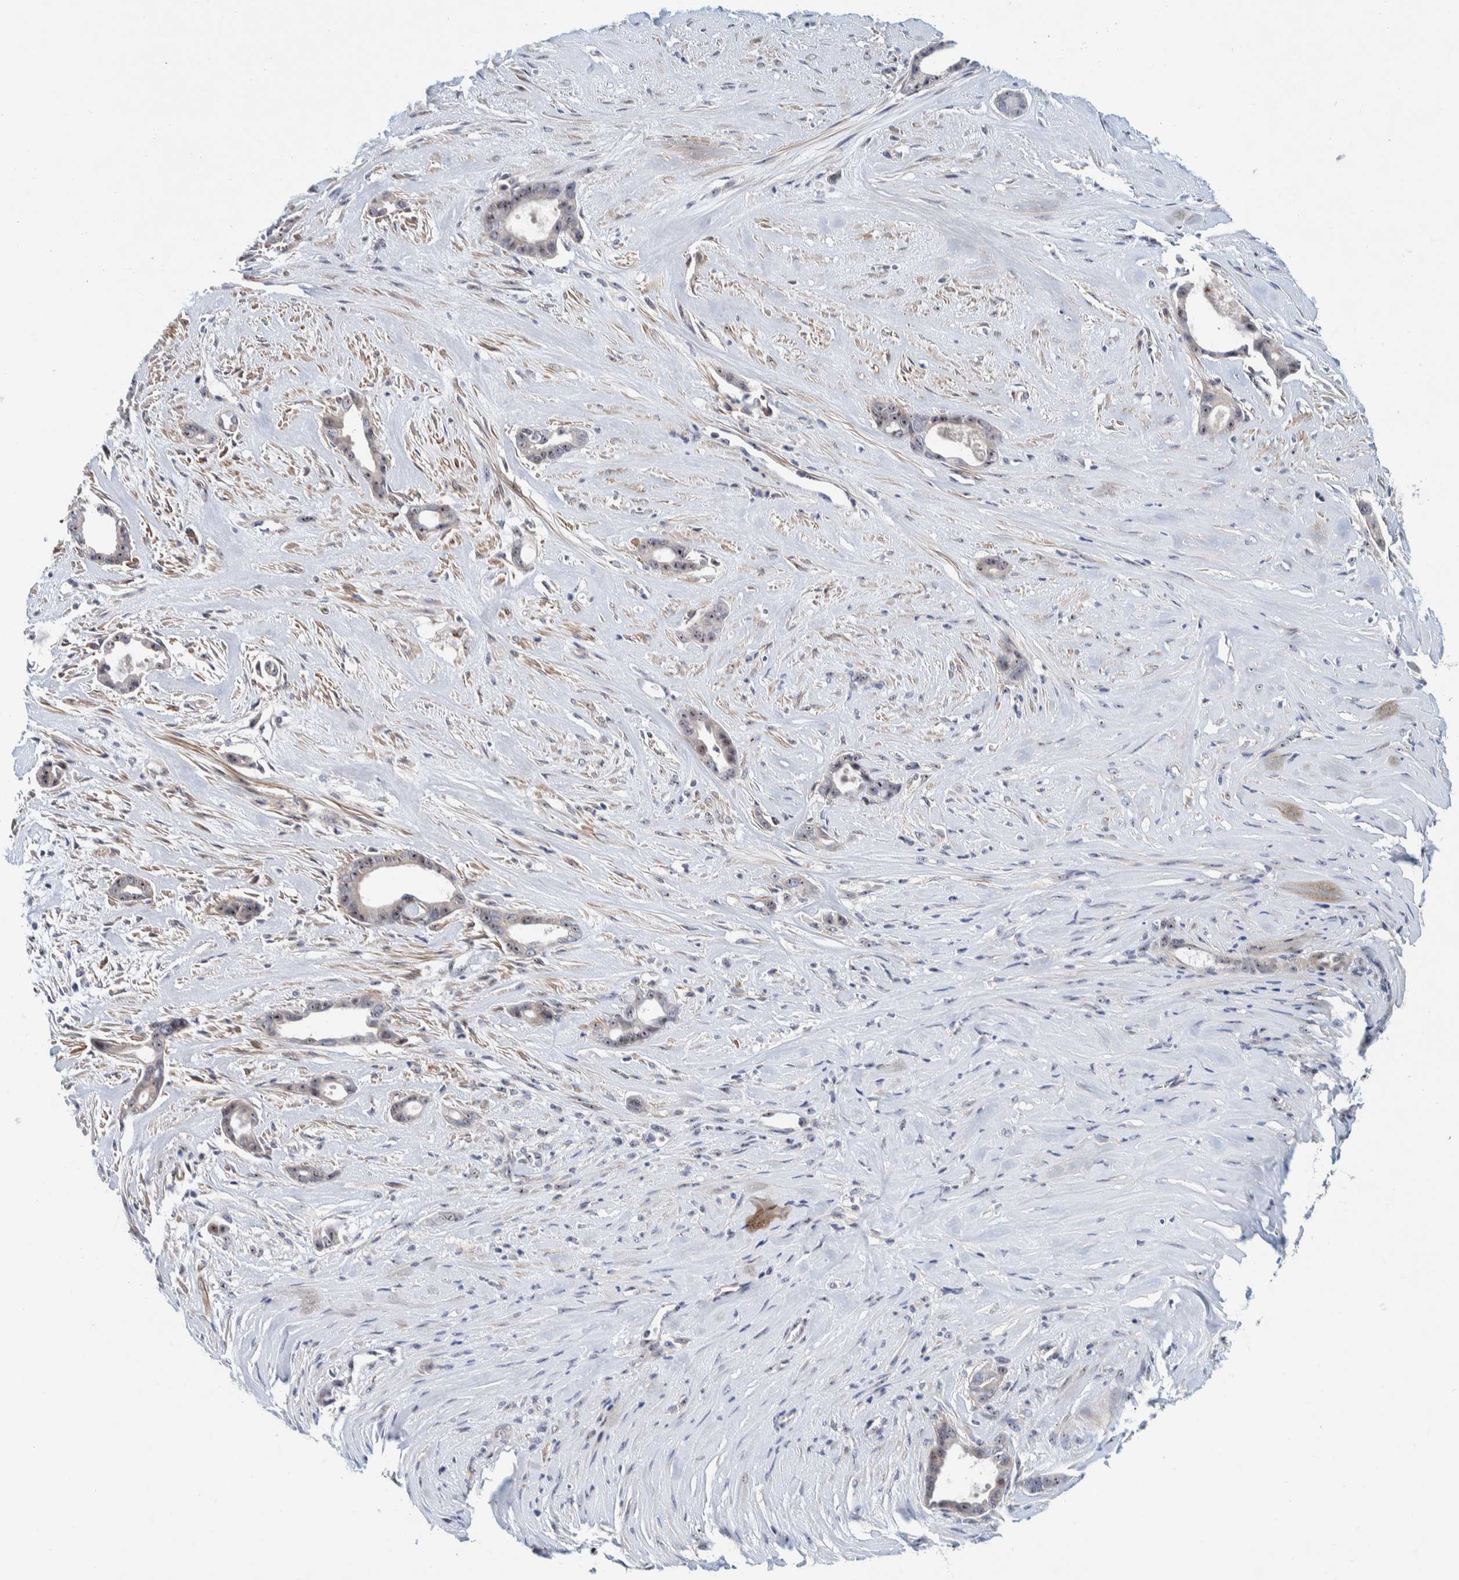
{"staining": {"intensity": "moderate", "quantity": ">75%", "location": "nuclear"}, "tissue": "liver cancer", "cell_type": "Tumor cells", "image_type": "cancer", "snomed": [{"axis": "morphology", "description": "Cholangiocarcinoma"}, {"axis": "topography", "description": "Liver"}], "caption": "Immunohistochemical staining of liver cholangiocarcinoma displays moderate nuclear protein expression in about >75% of tumor cells. (Brightfield microscopy of DAB IHC at high magnification).", "gene": "NOL11", "patient": {"sex": "female", "age": 55}}